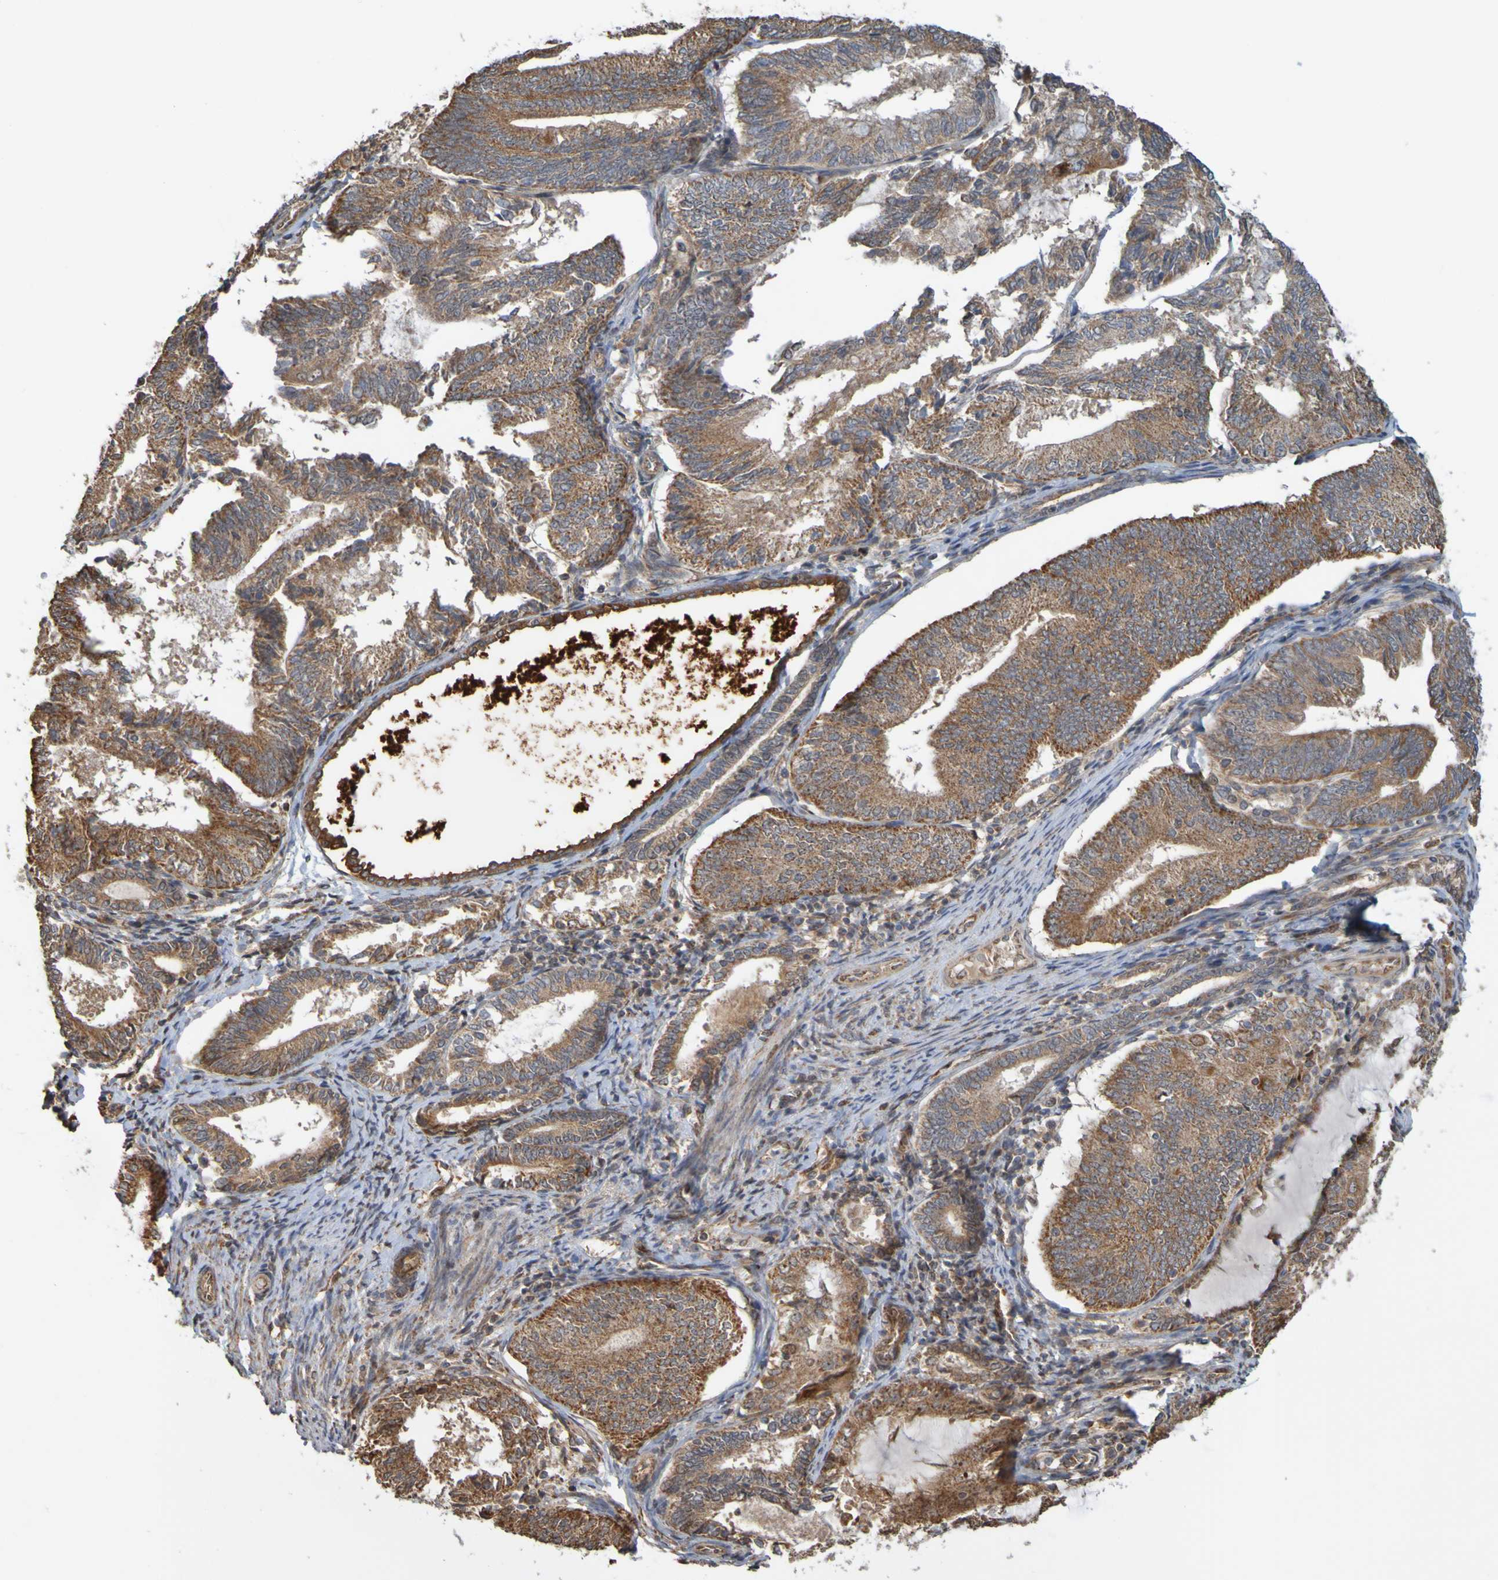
{"staining": {"intensity": "strong", "quantity": ">75%", "location": "cytoplasmic/membranous"}, "tissue": "endometrial cancer", "cell_type": "Tumor cells", "image_type": "cancer", "snomed": [{"axis": "morphology", "description": "Adenocarcinoma, NOS"}, {"axis": "topography", "description": "Endometrium"}], "caption": "This photomicrograph reveals immunohistochemistry (IHC) staining of adenocarcinoma (endometrial), with high strong cytoplasmic/membranous expression in about >75% of tumor cells.", "gene": "TMBIM1", "patient": {"sex": "female", "age": 81}}